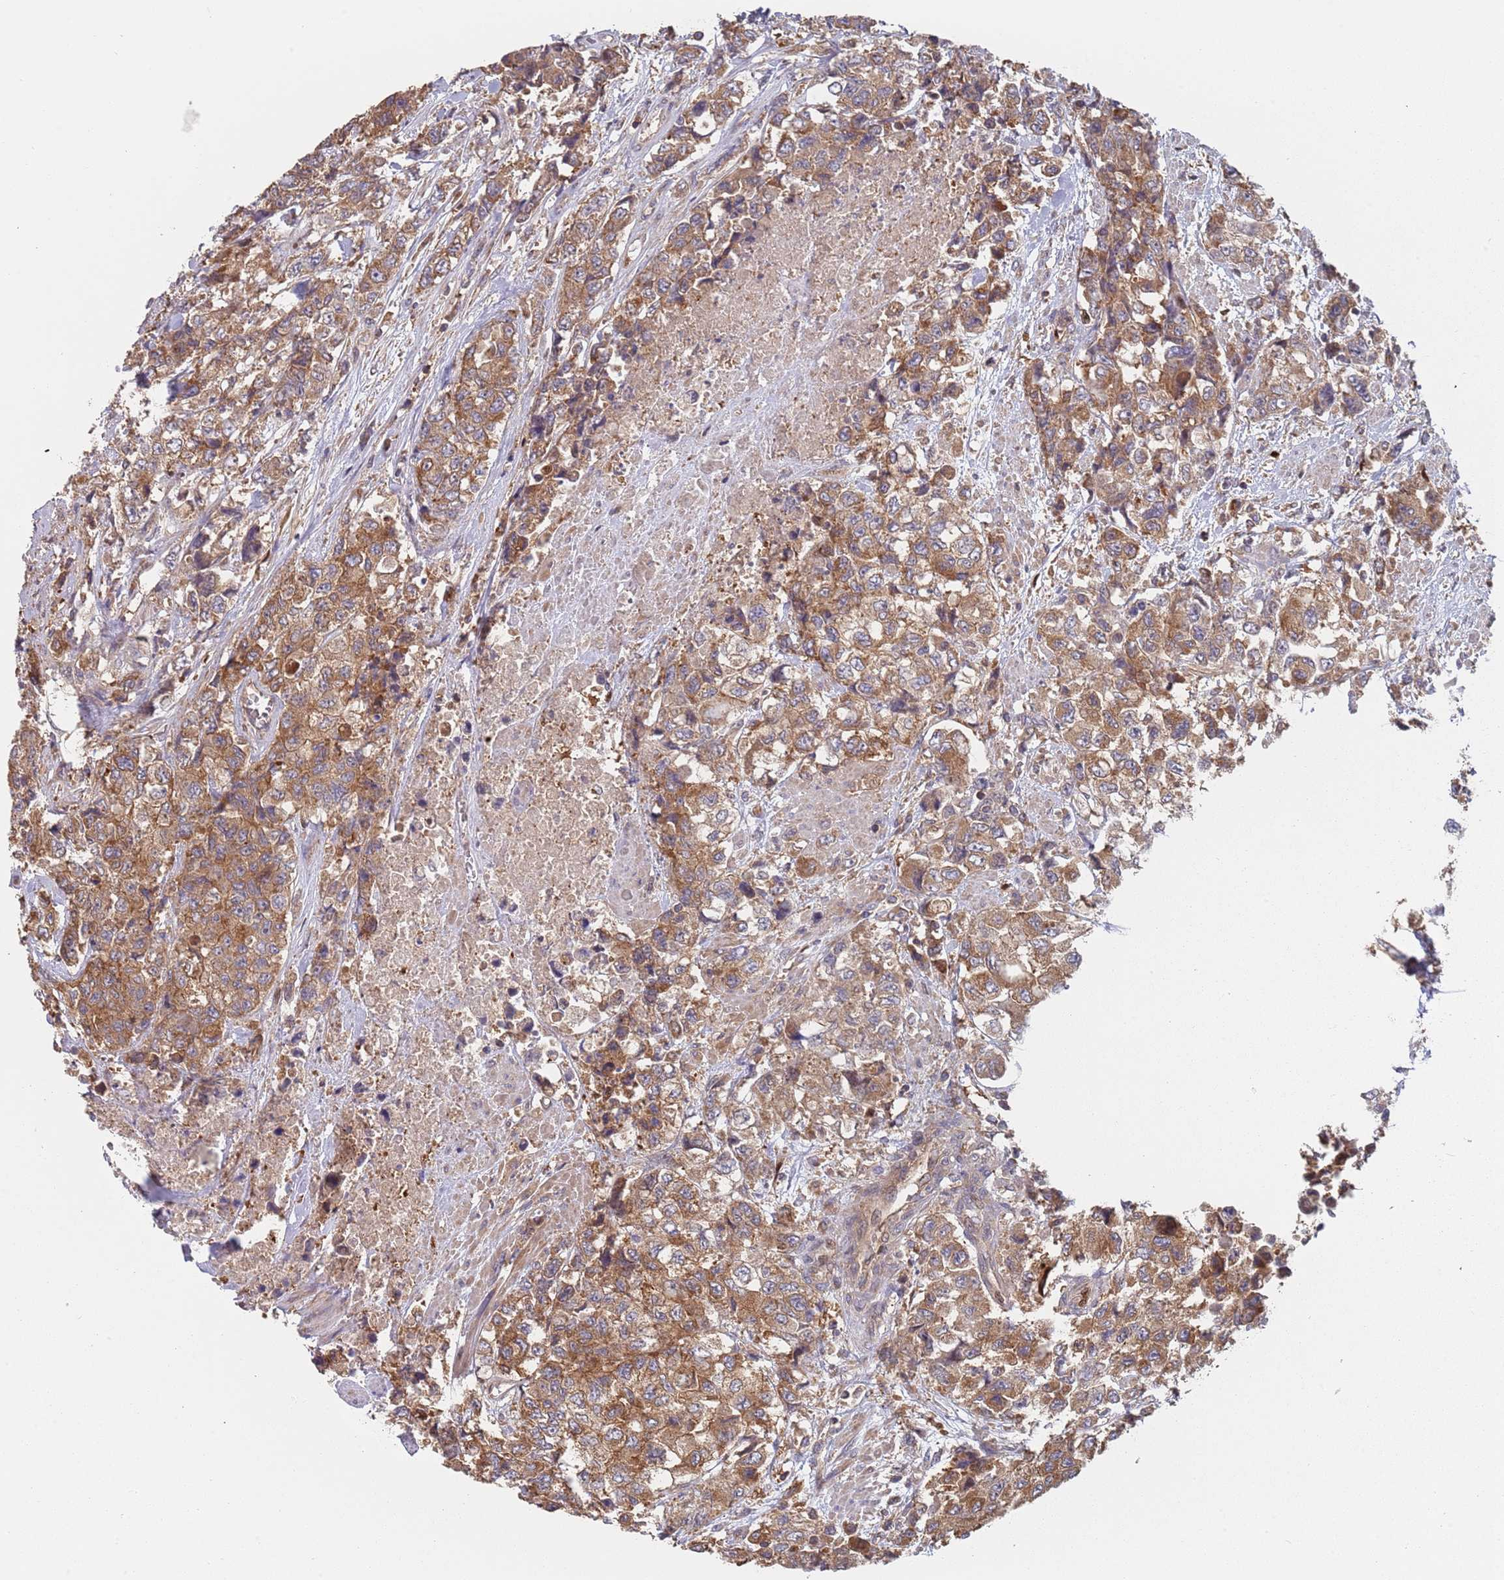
{"staining": {"intensity": "moderate", "quantity": ">75%", "location": "cytoplasmic/membranous"}, "tissue": "urothelial cancer", "cell_type": "Tumor cells", "image_type": "cancer", "snomed": [{"axis": "morphology", "description": "Urothelial carcinoma, High grade"}, {"axis": "topography", "description": "Urinary bladder"}], "caption": "Tumor cells demonstrate moderate cytoplasmic/membranous expression in about >75% of cells in urothelial cancer.", "gene": "GDI2", "patient": {"sex": "female", "age": 78}}